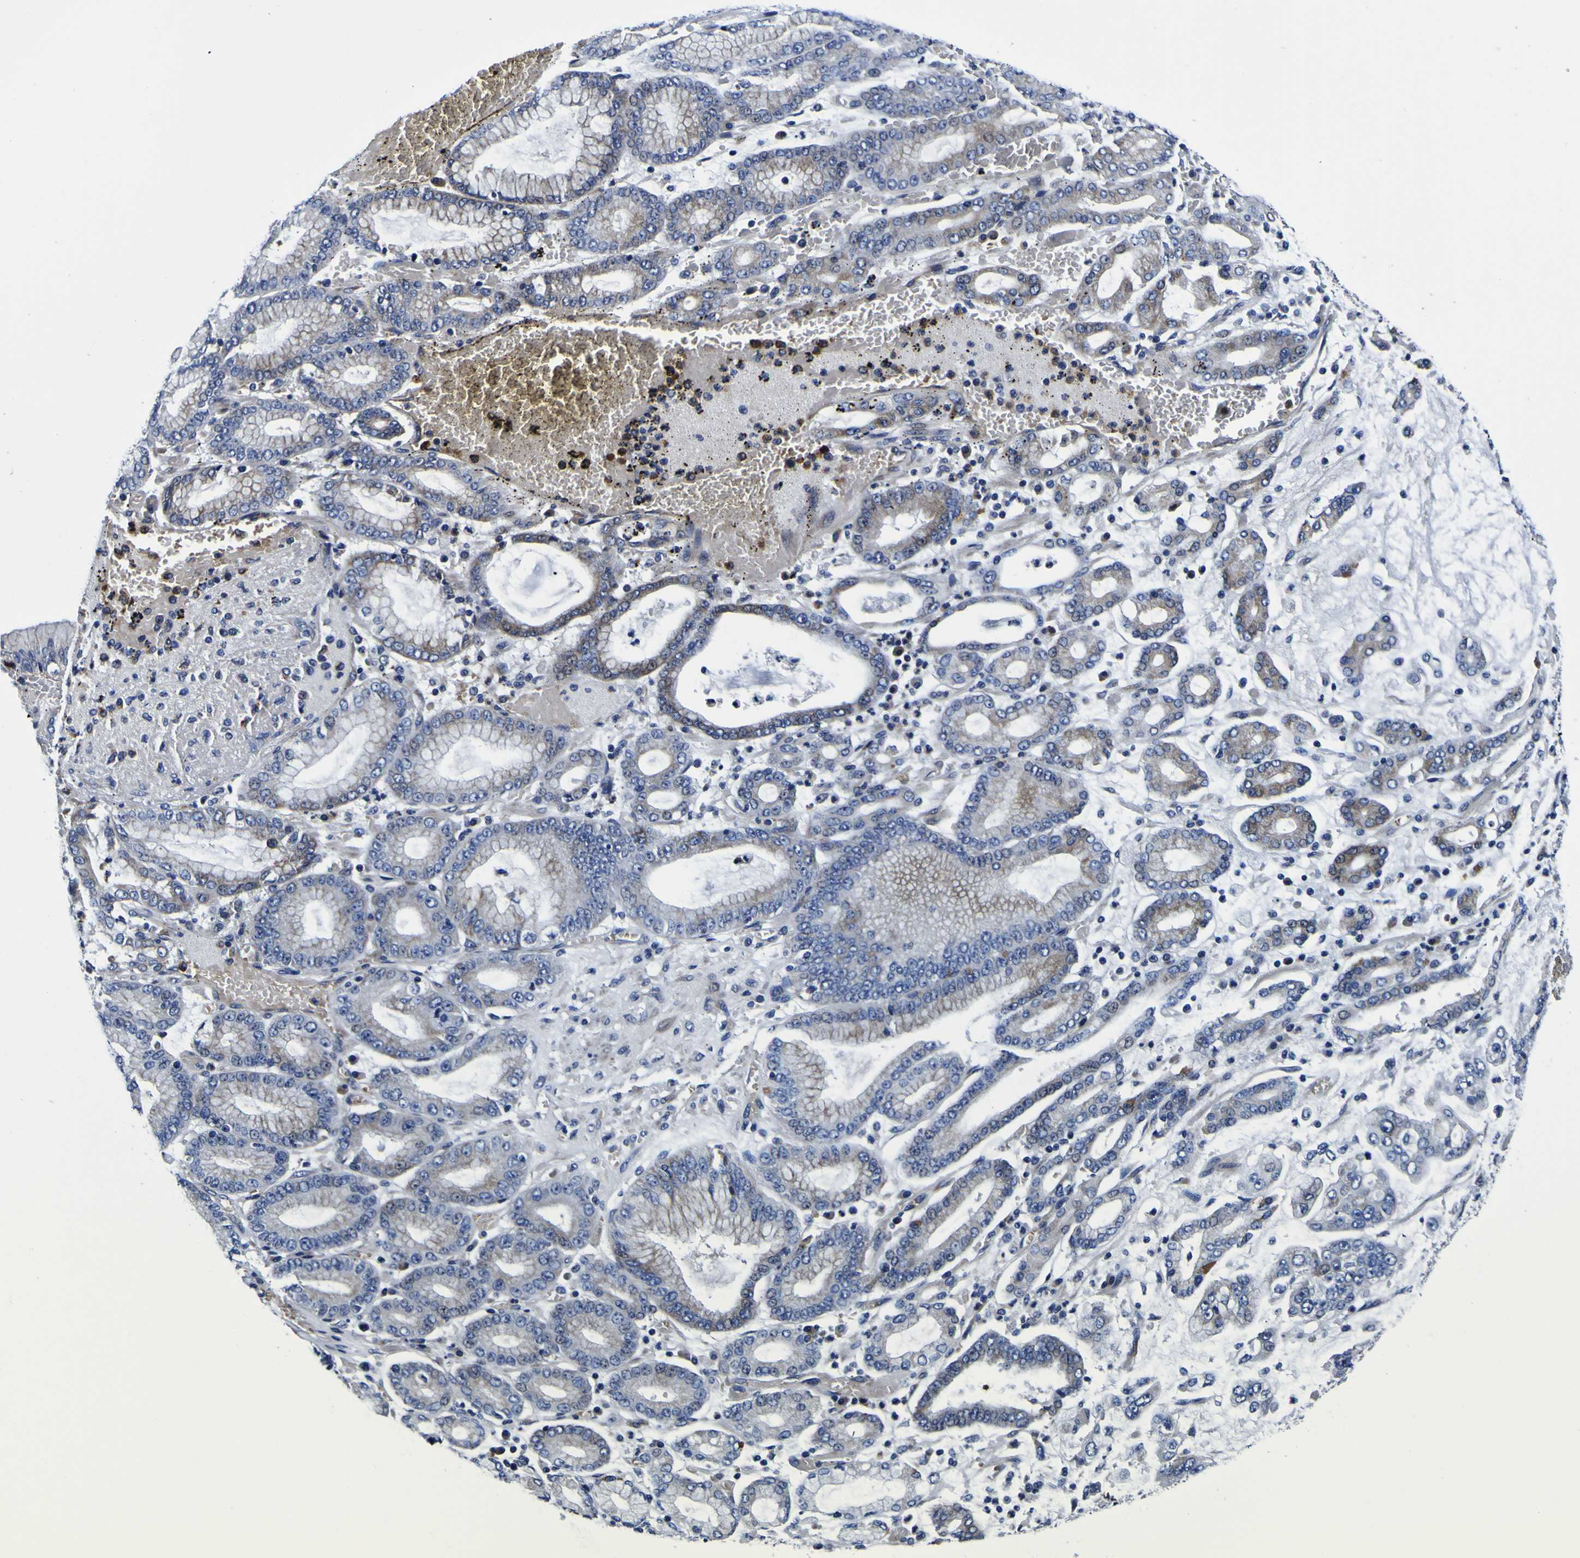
{"staining": {"intensity": "moderate", "quantity": ">75%", "location": "cytoplasmic/membranous"}, "tissue": "stomach cancer", "cell_type": "Tumor cells", "image_type": "cancer", "snomed": [{"axis": "morphology", "description": "Adenocarcinoma, NOS"}, {"axis": "topography", "description": "Stomach"}], "caption": "A brown stain labels moderate cytoplasmic/membranous expression of a protein in human stomach adenocarcinoma tumor cells.", "gene": "PDLIM4", "patient": {"sex": "male", "age": 76}}